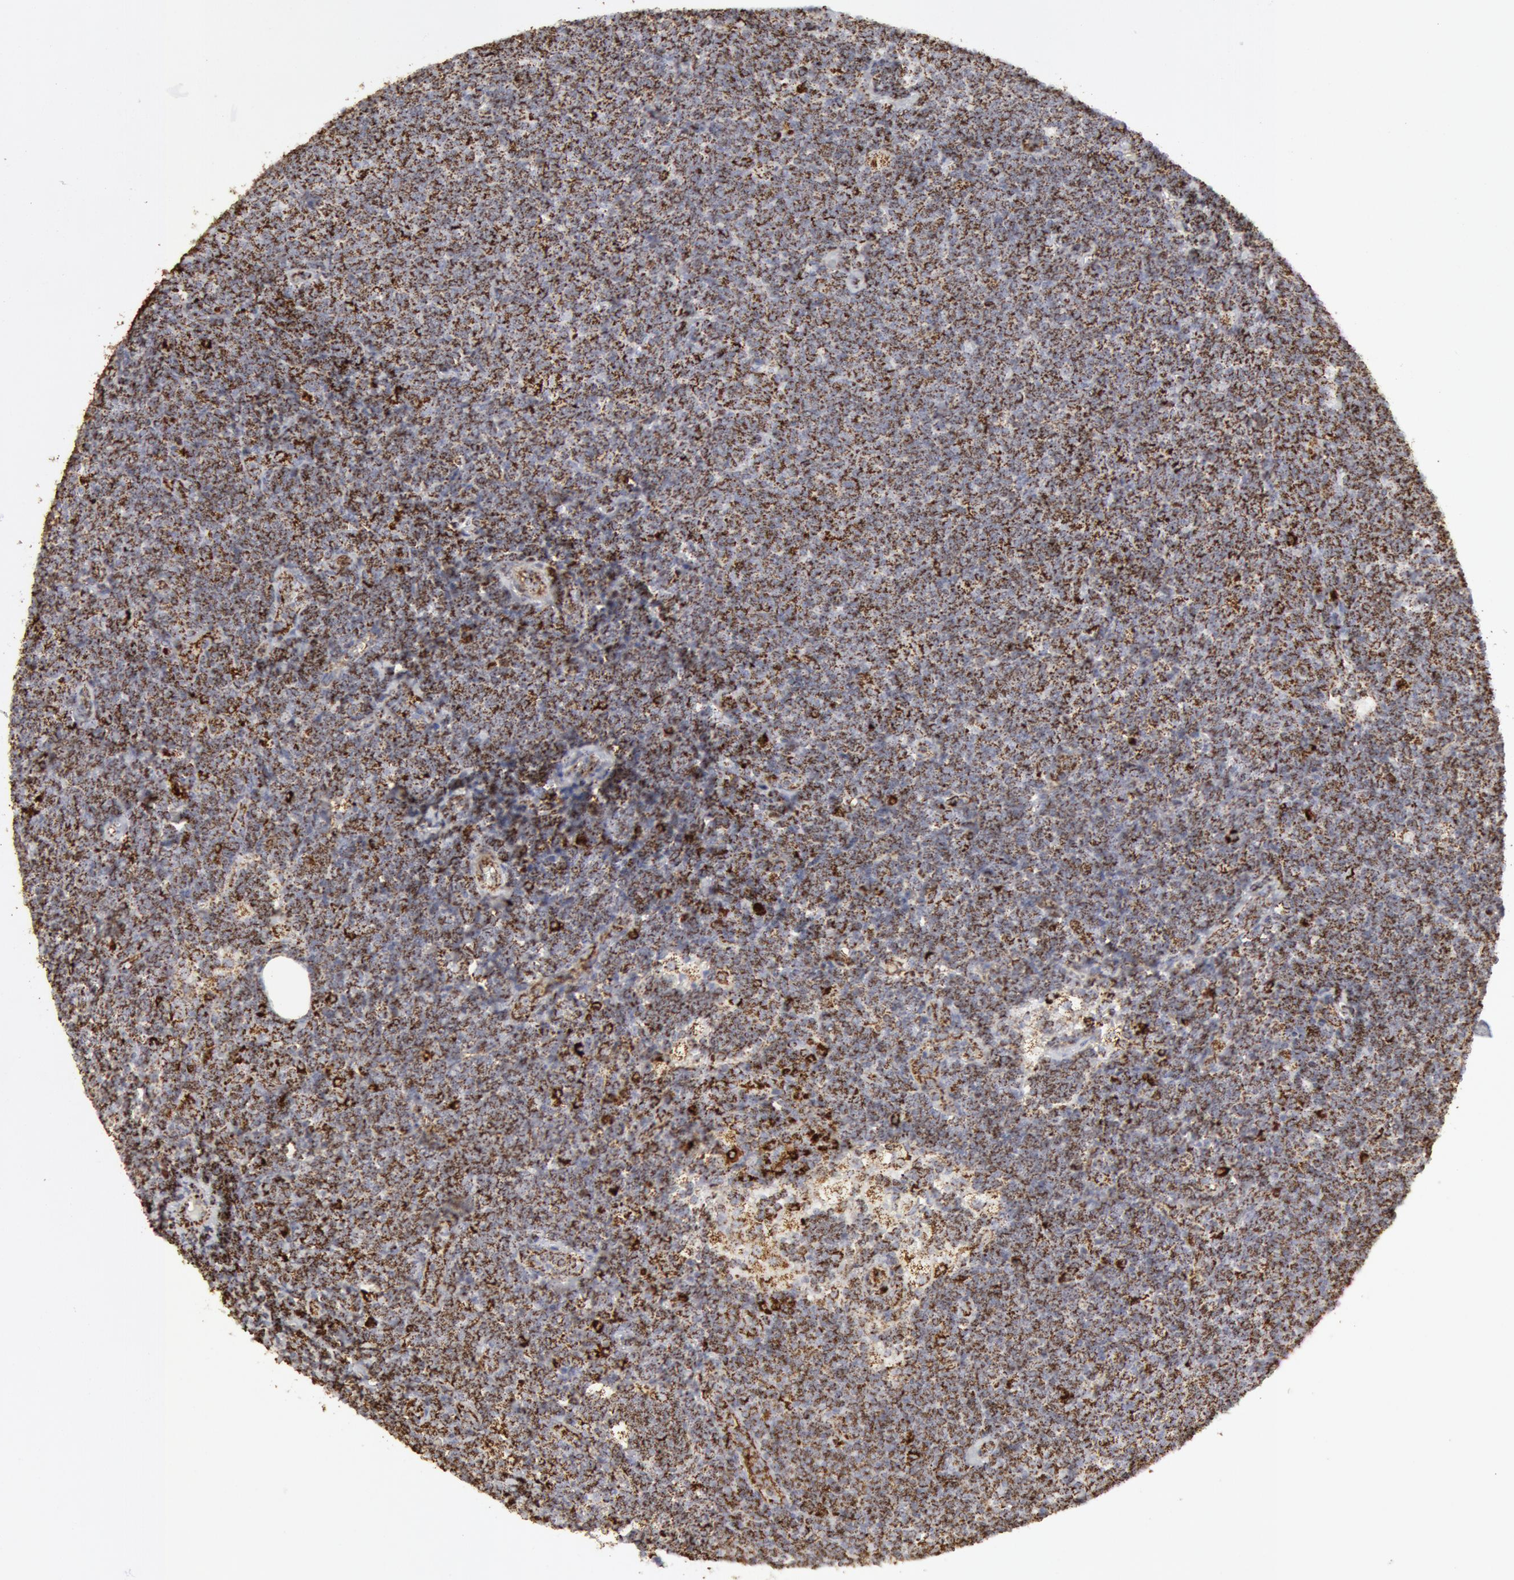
{"staining": {"intensity": "strong", "quantity": ">75%", "location": "cytoplasmic/membranous"}, "tissue": "lymphoma", "cell_type": "Tumor cells", "image_type": "cancer", "snomed": [{"axis": "morphology", "description": "Malignant lymphoma, non-Hodgkin's type, Low grade"}, {"axis": "topography", "description": "Lymph node"}], "caption": "Malignant lymphoma, non-Hodgkin's type (low-grade) tissue shows strong cytoplasmic/membranous expression in about >75% of tumor cells, visualized by immunohistochemistry.", "gene": "ATP5F1B", "patient": {"sex": "male", "age": 65}}